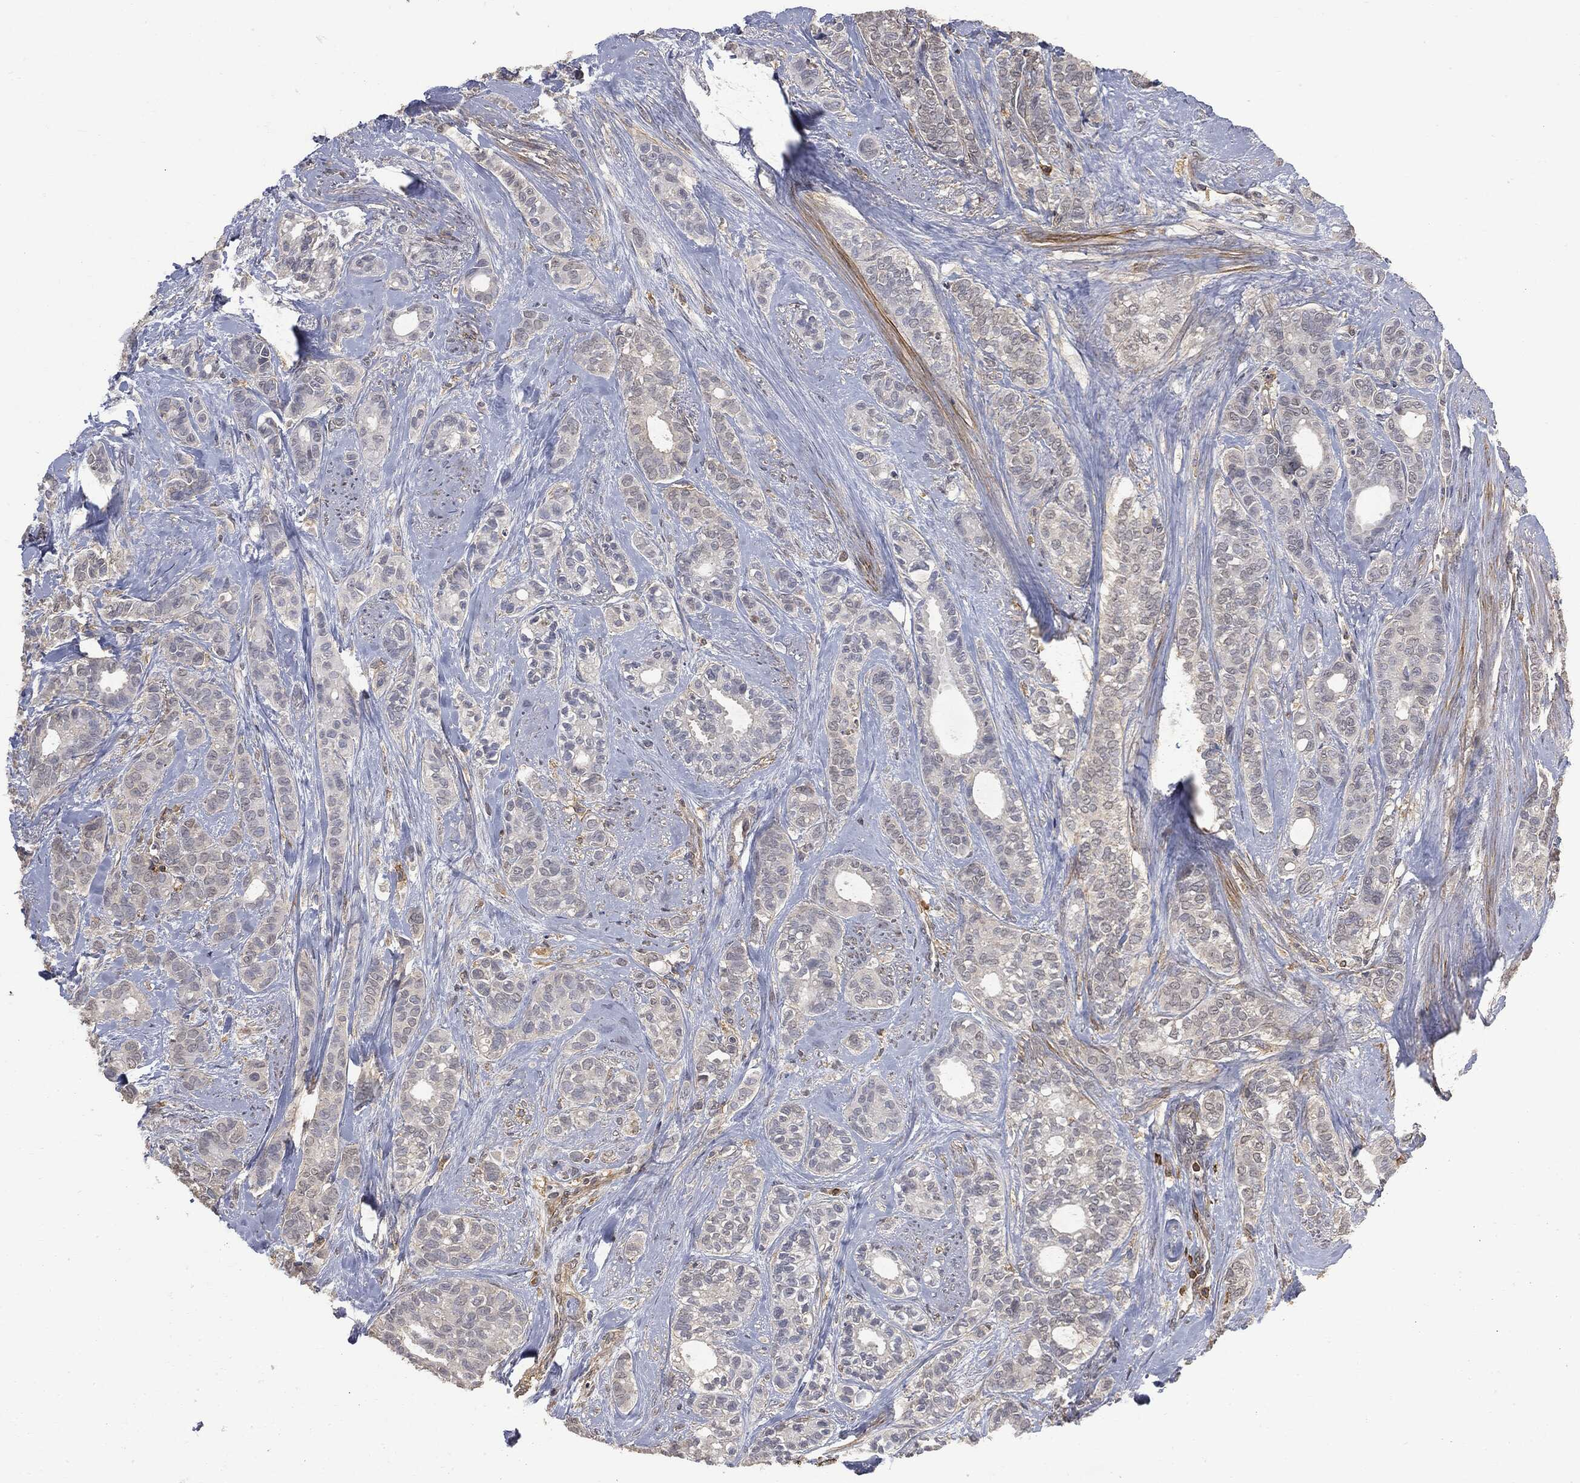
{"staining": {"intensity": "negative", "quantity": "none", "location": "none"}, "tissue": "breast cancer", "cell_type": "Tumor cells", "image_type": "cancer", "snomed": [{"axis": "morphology", "description": "Duct carcinoma"}, {"axis": "topography", "description": "Breast"}], "caption": "This is a micrograph of immunohistochemistry staining of breast cancer (intraductal carcinoma), which shows no expression in tumor cells.", "gene": "PSMB10", "patient": {"sex": "female", "age": 71}}